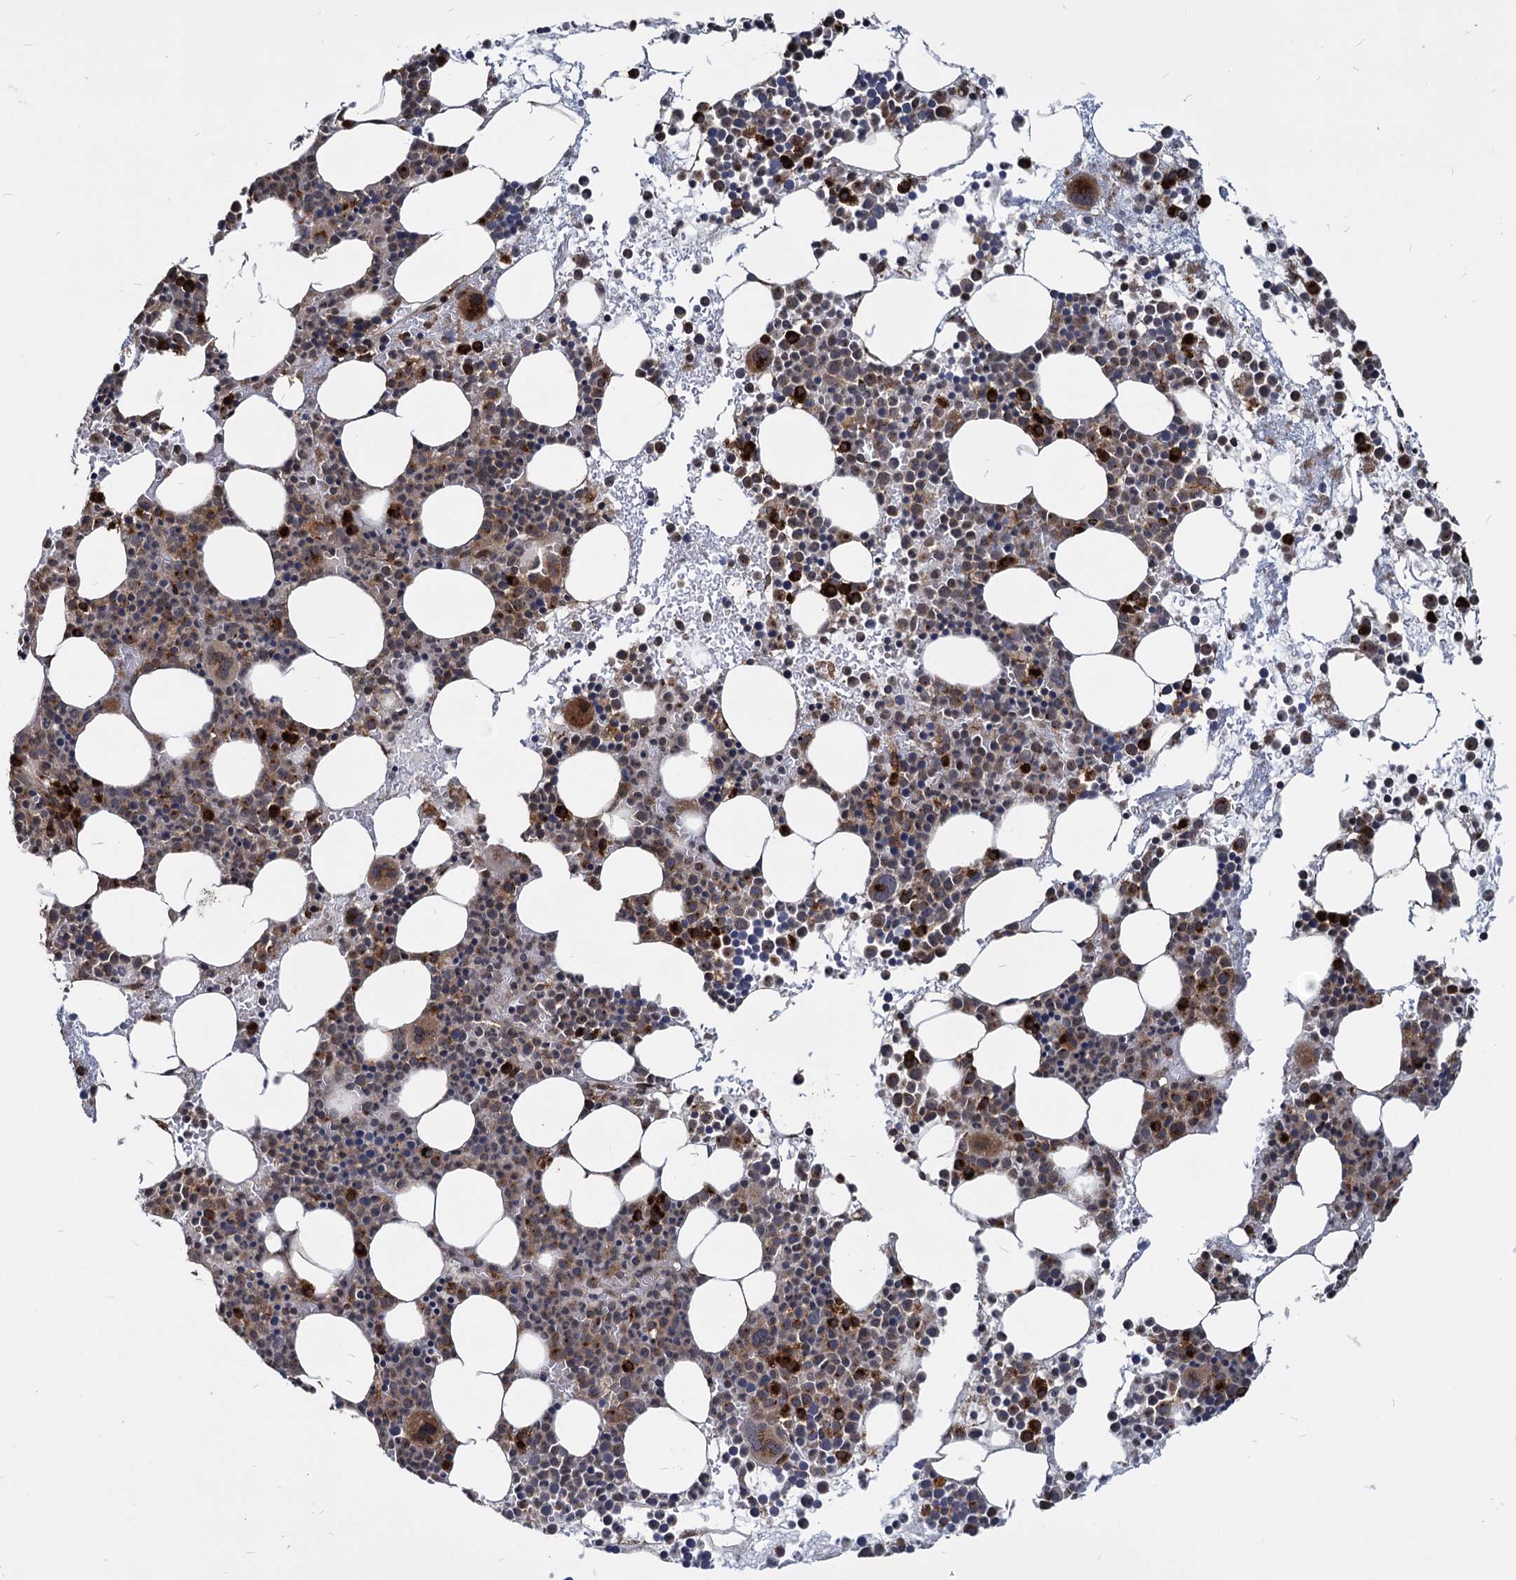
{"staining": {"intensity": "strong", "quantity": "<25%", "location": "cytoplasmic/membranous"}, "tissue": "bone marrow", "cell_type": "Hematopoietic cells", "image_type": "normal", "snomed": [{"axis": "morphology", "description": "Normal tissue, NOS"}, {"axis": "topography", "description": "Bone marrow"}], "caption": "Hematopoietic cells exhibit medium levels of strong cytoplasmic/membranous positivity in approximately <25% of cells in normal human bone marrow. The staining was performed using DAB, with brown indicating positive protein expression. Nuclei are stained blue with hematoxylin.", "gene": "SAAL1", "patient": {"sex": "female", "age": 76}}